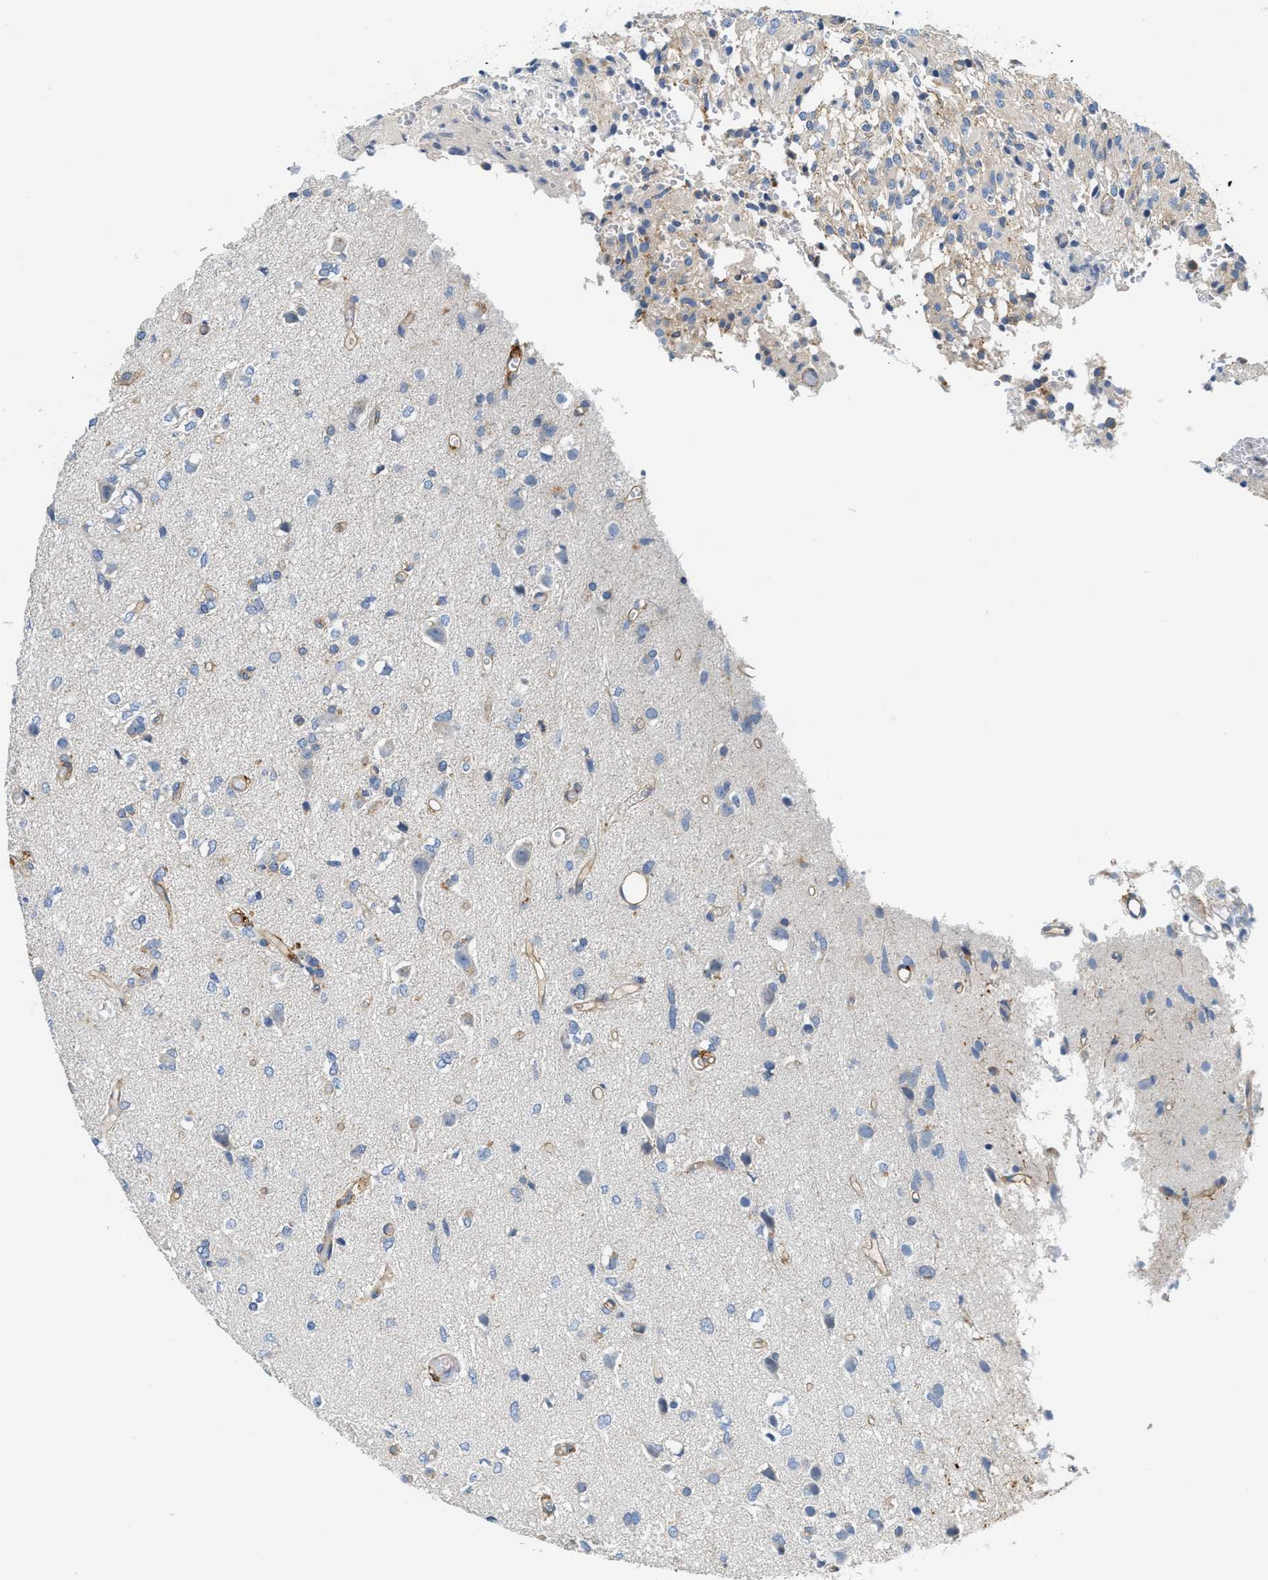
{"staining": {"intensity": "negative", "quantity": "none", "location": "none"}, "tissue": "glioma", "cell_type": "Tumor cells", "image_type": "cancer", "snomed": [{"axis": "morphology", "description": "Glioma, malignant, High grade"}, {"axis": "topography", "description": "Brain"}], "caption": "Immunohistochemistry (IHC) micrograph of neoplastic tissue: human high-grade glioma (malignant) stained with DAB displays no significant protein expression in tumor cells.", "gene": "NSUN7", "patient": {"sex": "female", "age": 59}}